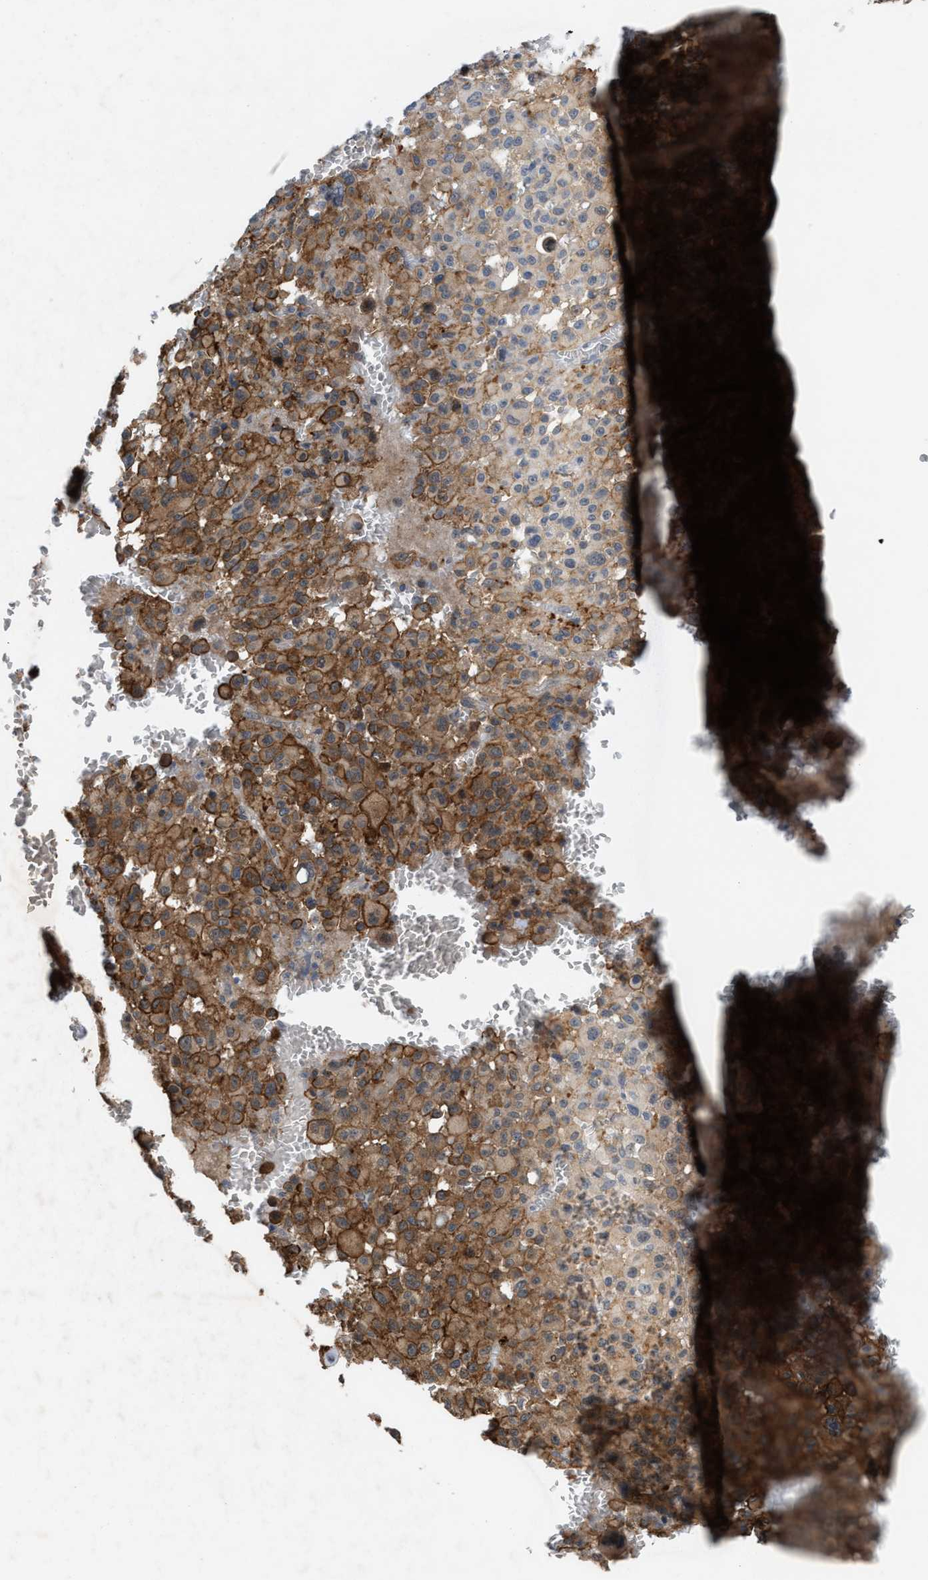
{"staining": {"intensity": "moderate", "quantity": ">75%", "location": "cytoplasmic/membranous"}, "tissue": "melanoma", "cell_type": "Tumor cells", "image_type": "cancer", "snomed": [{"axis": "morphology", "description": "Malignant melanoma, Metastatic site"}, {"axis": "topography", "description": "Skin"}], "caption": "Tumor cells display medium levels of moderate cytoplasmic/membranous expression in about >75% of cells in malignant melanoma (metastatic site). Using DAB (brown) and hematoxylin (blue) stains, captured at high magnification using brightfield microscopy.", "gene": "MFSD6", "patient": {"sex": "female", "age": 74}}